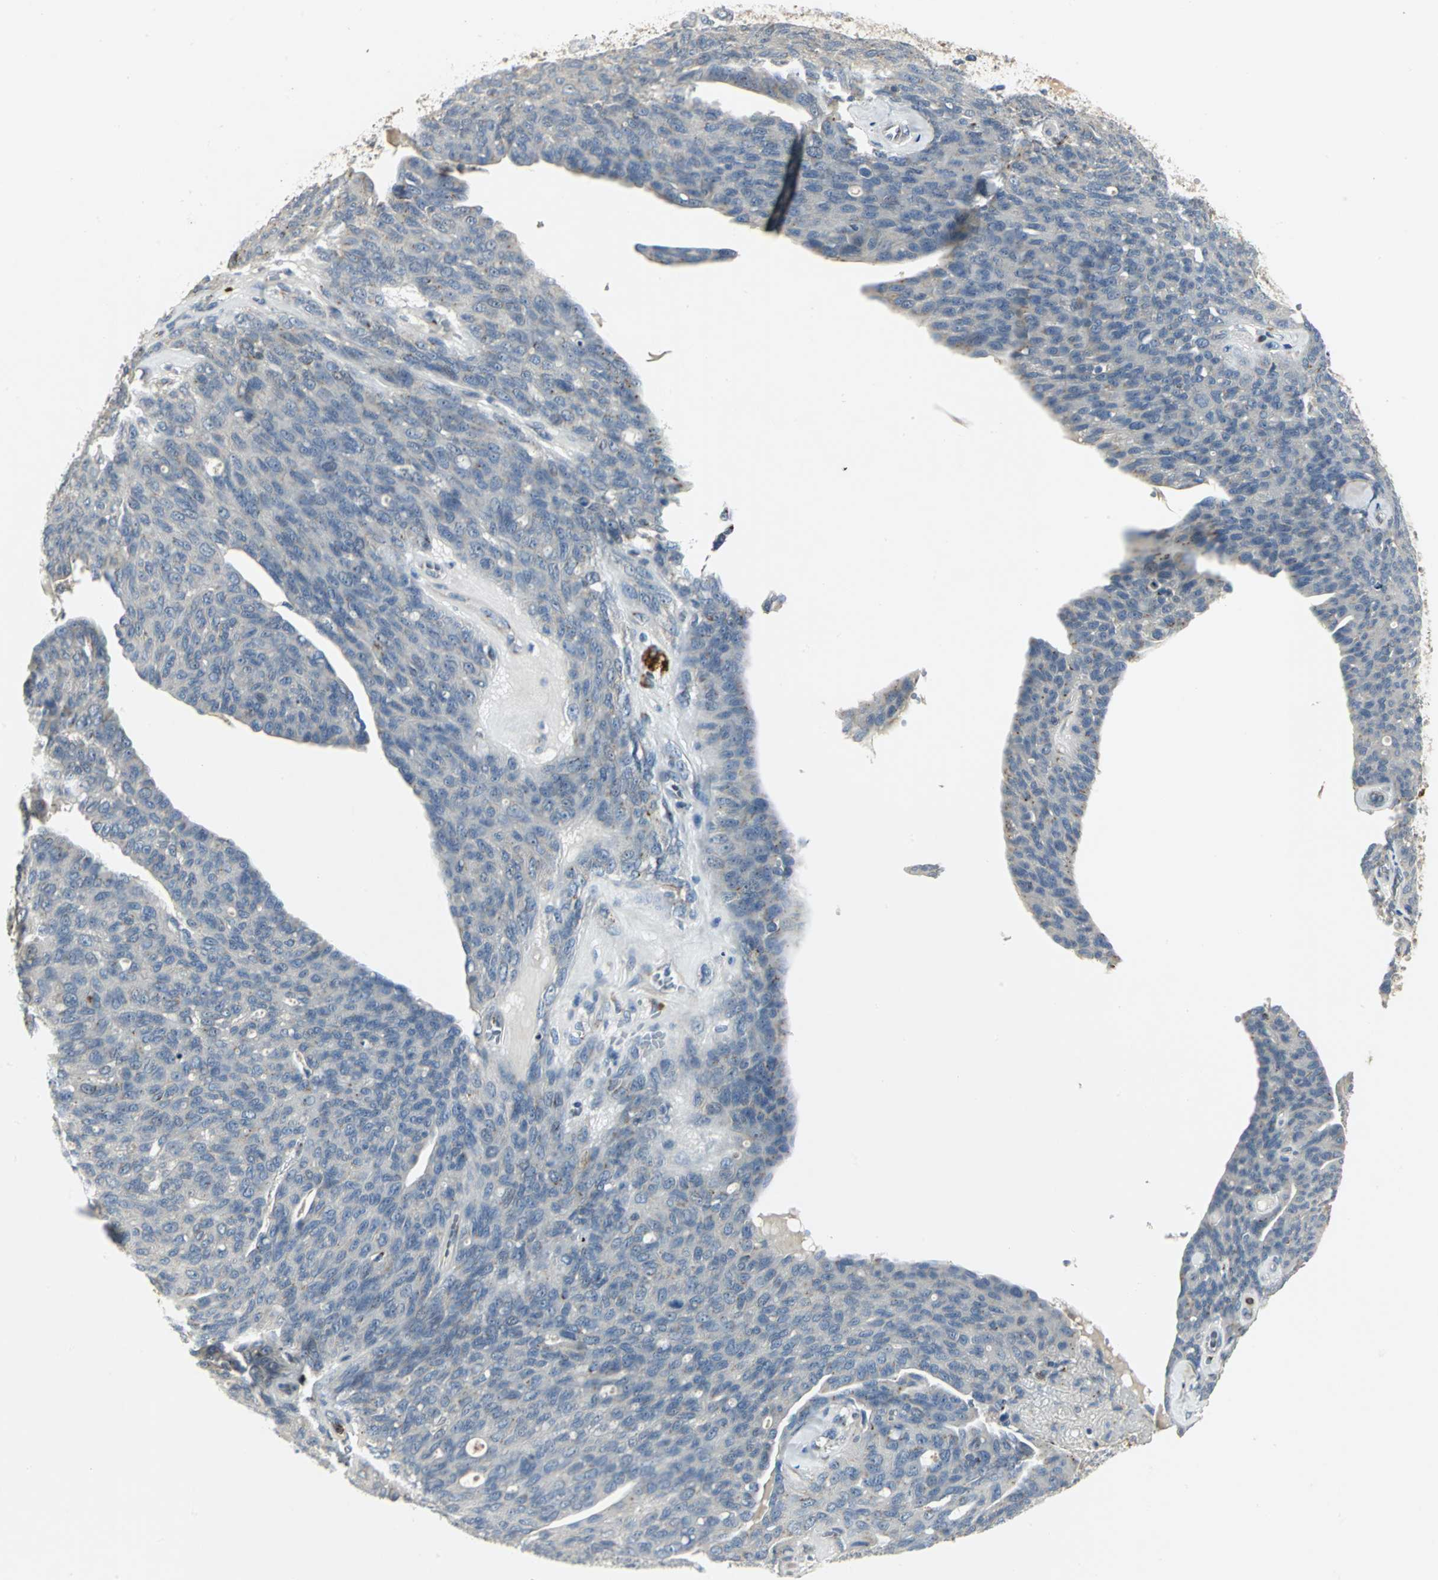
{"staining": {"intensity": "negative", "quantity": "none", "location": "none"}, "tissue": "ovarian cancer", "cell_type": "Tumor cells", "image_type": "cancer", "snomed": [{"axis": "morphology", "description": "Carcinoma, endometroid"}, {"axis": "topography", "description": "Ovary"}], "caption": "This image is of ovarian endometroid carcinoma stained with immunohistochemistry (IHC) to label a protein in brown with the nuclei are counter-stained blue. There is no expression in tumor cells.", "gene": "TM9SF2", "patient": {"sex": "female", "age": 60}}